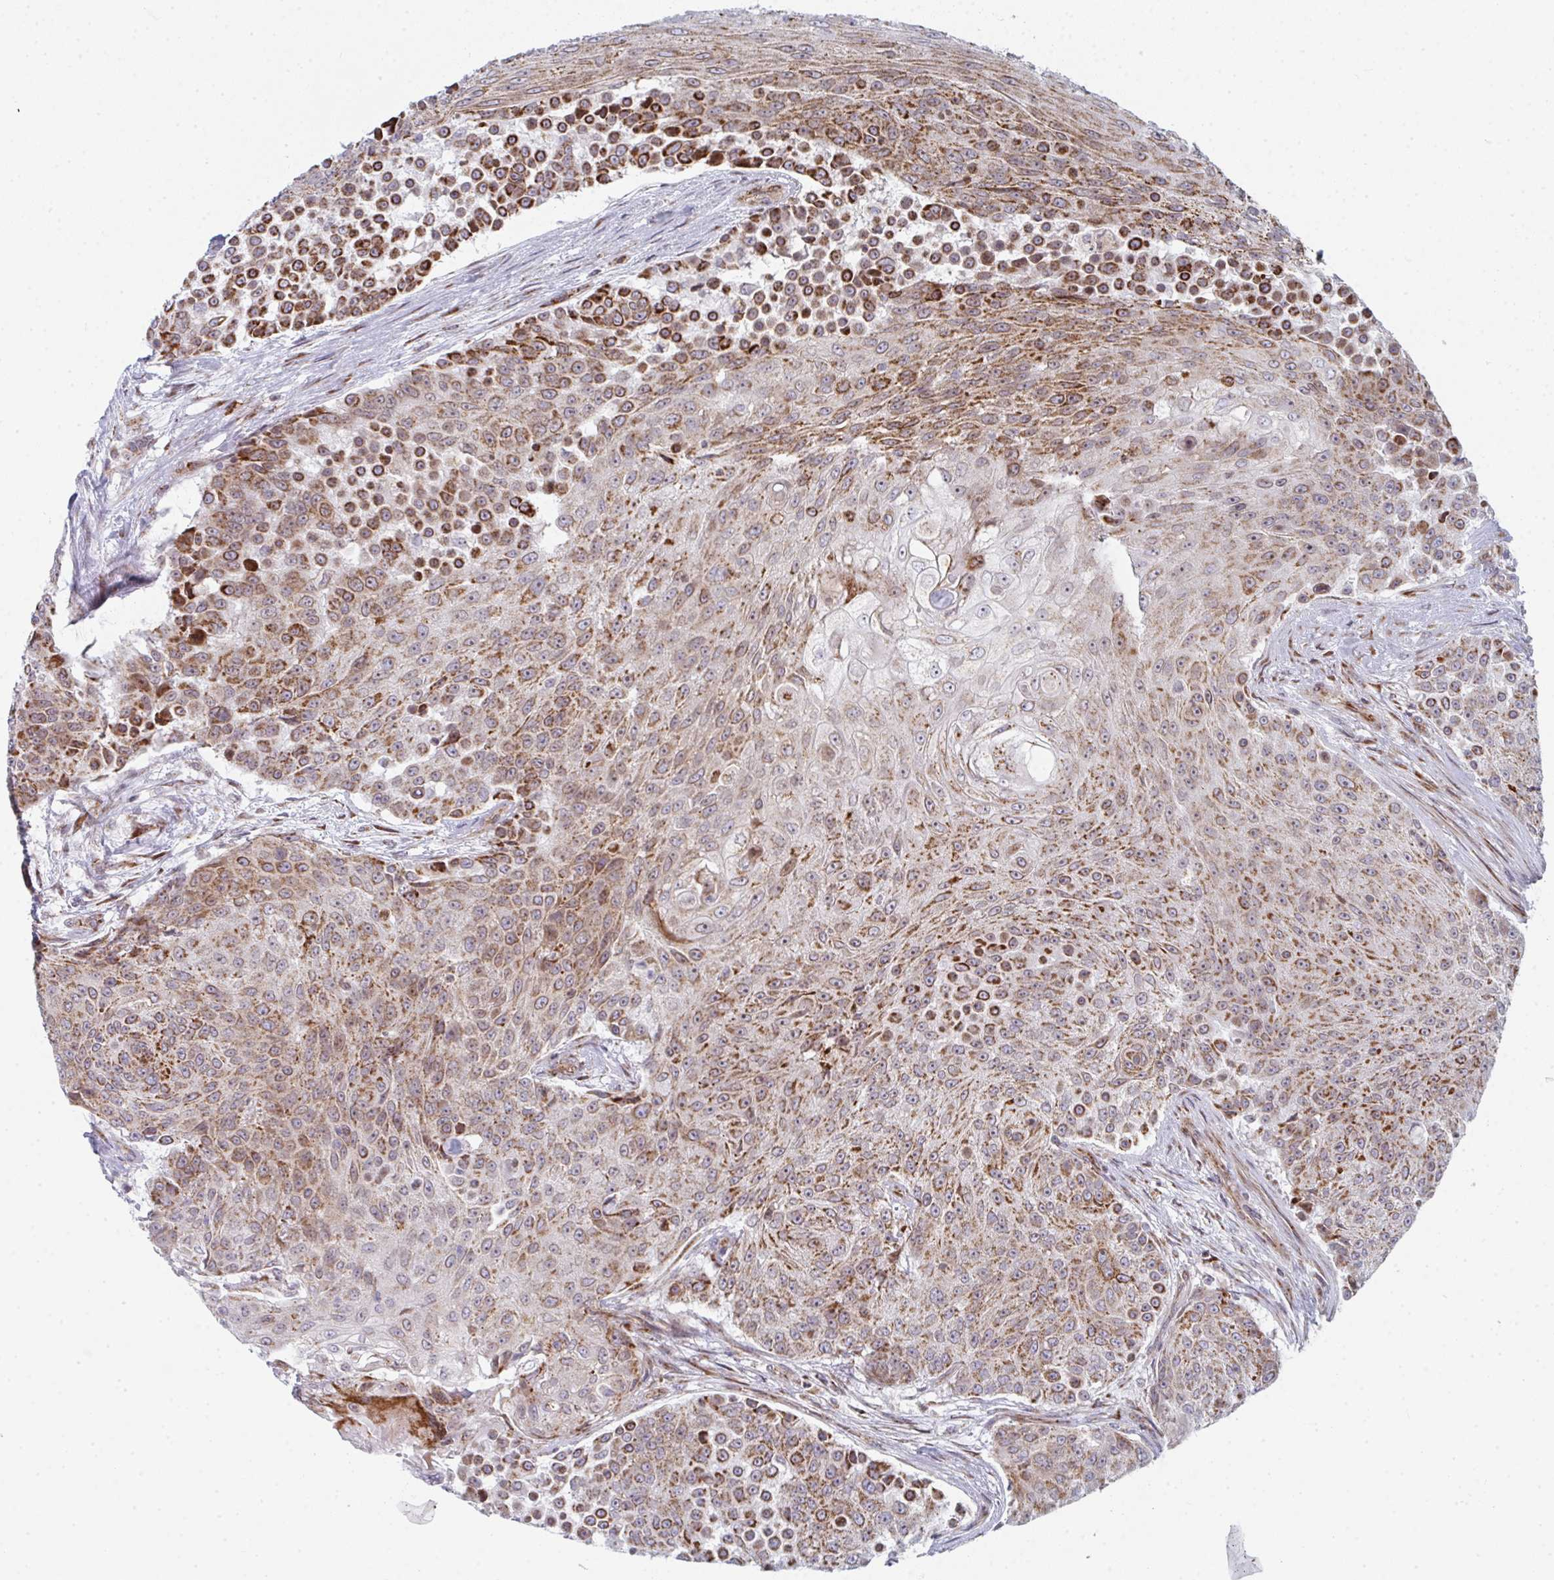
{"staining": {"intensity": "moderate", "quantity": ">75%", "location": "cytoplasmic/membranous"}, "tissue": "urothelial cancer", "cell_type": "Tumor cells", "image_type": "cancer", "snomed": [{"axis": "morphology", "description": "Urothelial carcinoma, High grade"}, {"axis": "topography", "description": "Urinary bladder"}], "caption": "Immunohistochemical staining of urothelial carcinoma (high-grade) exhibits medium levels of moderate cytoplasmic/membranous staining in approximately >75% of tumor cells.", "gene": "PRKCH", "patient": {"sex": "female", "age": 63}}